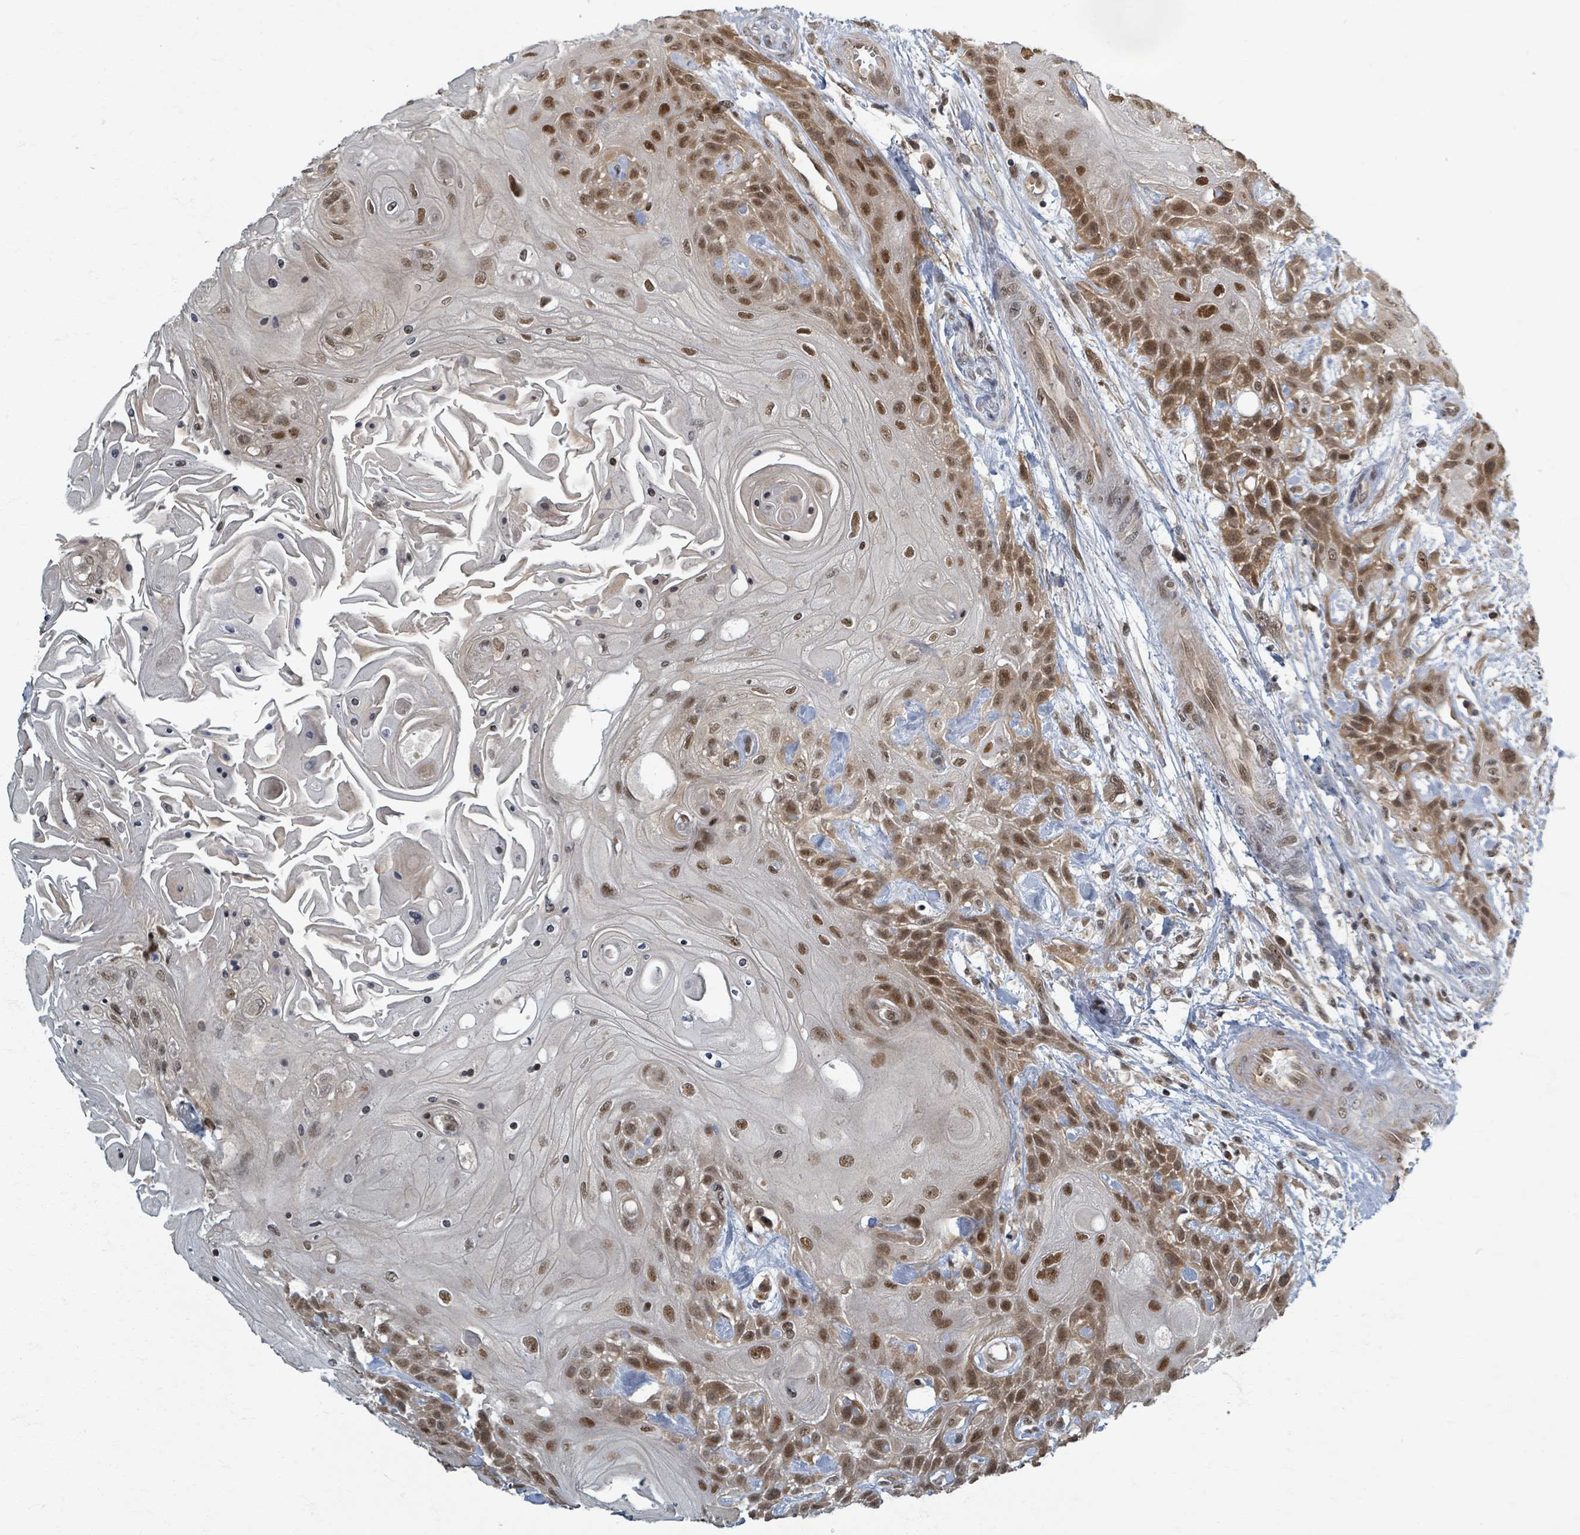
{"staining": {"intensity": "moderate", "quantity": ">75%", "location": "cytoplasmic/membranous,nuclear"}, "tissue": "head and neck cancer", "cell_type": "Tumor cells", "image_type": "cancer", "snomed": [{"axis": "morphology", "description": "Squamous cell carcinoma, NOS"}, {"axis": "topography", "description": "Head-Neck"}], "caption": "A medium amount of moderate cytoplasmic/membranous and nuclear expression is identified in approximately >75% of tumor cells in head and neck cancer tissue. Using DAB (3,3'-diaminobenzidine) (brown) and hematoxylin (blue) stains, captured at high magnification using brightfield microscopy.", "gene": "INTS15", "patient": {"sex": "female", "age": 43}}